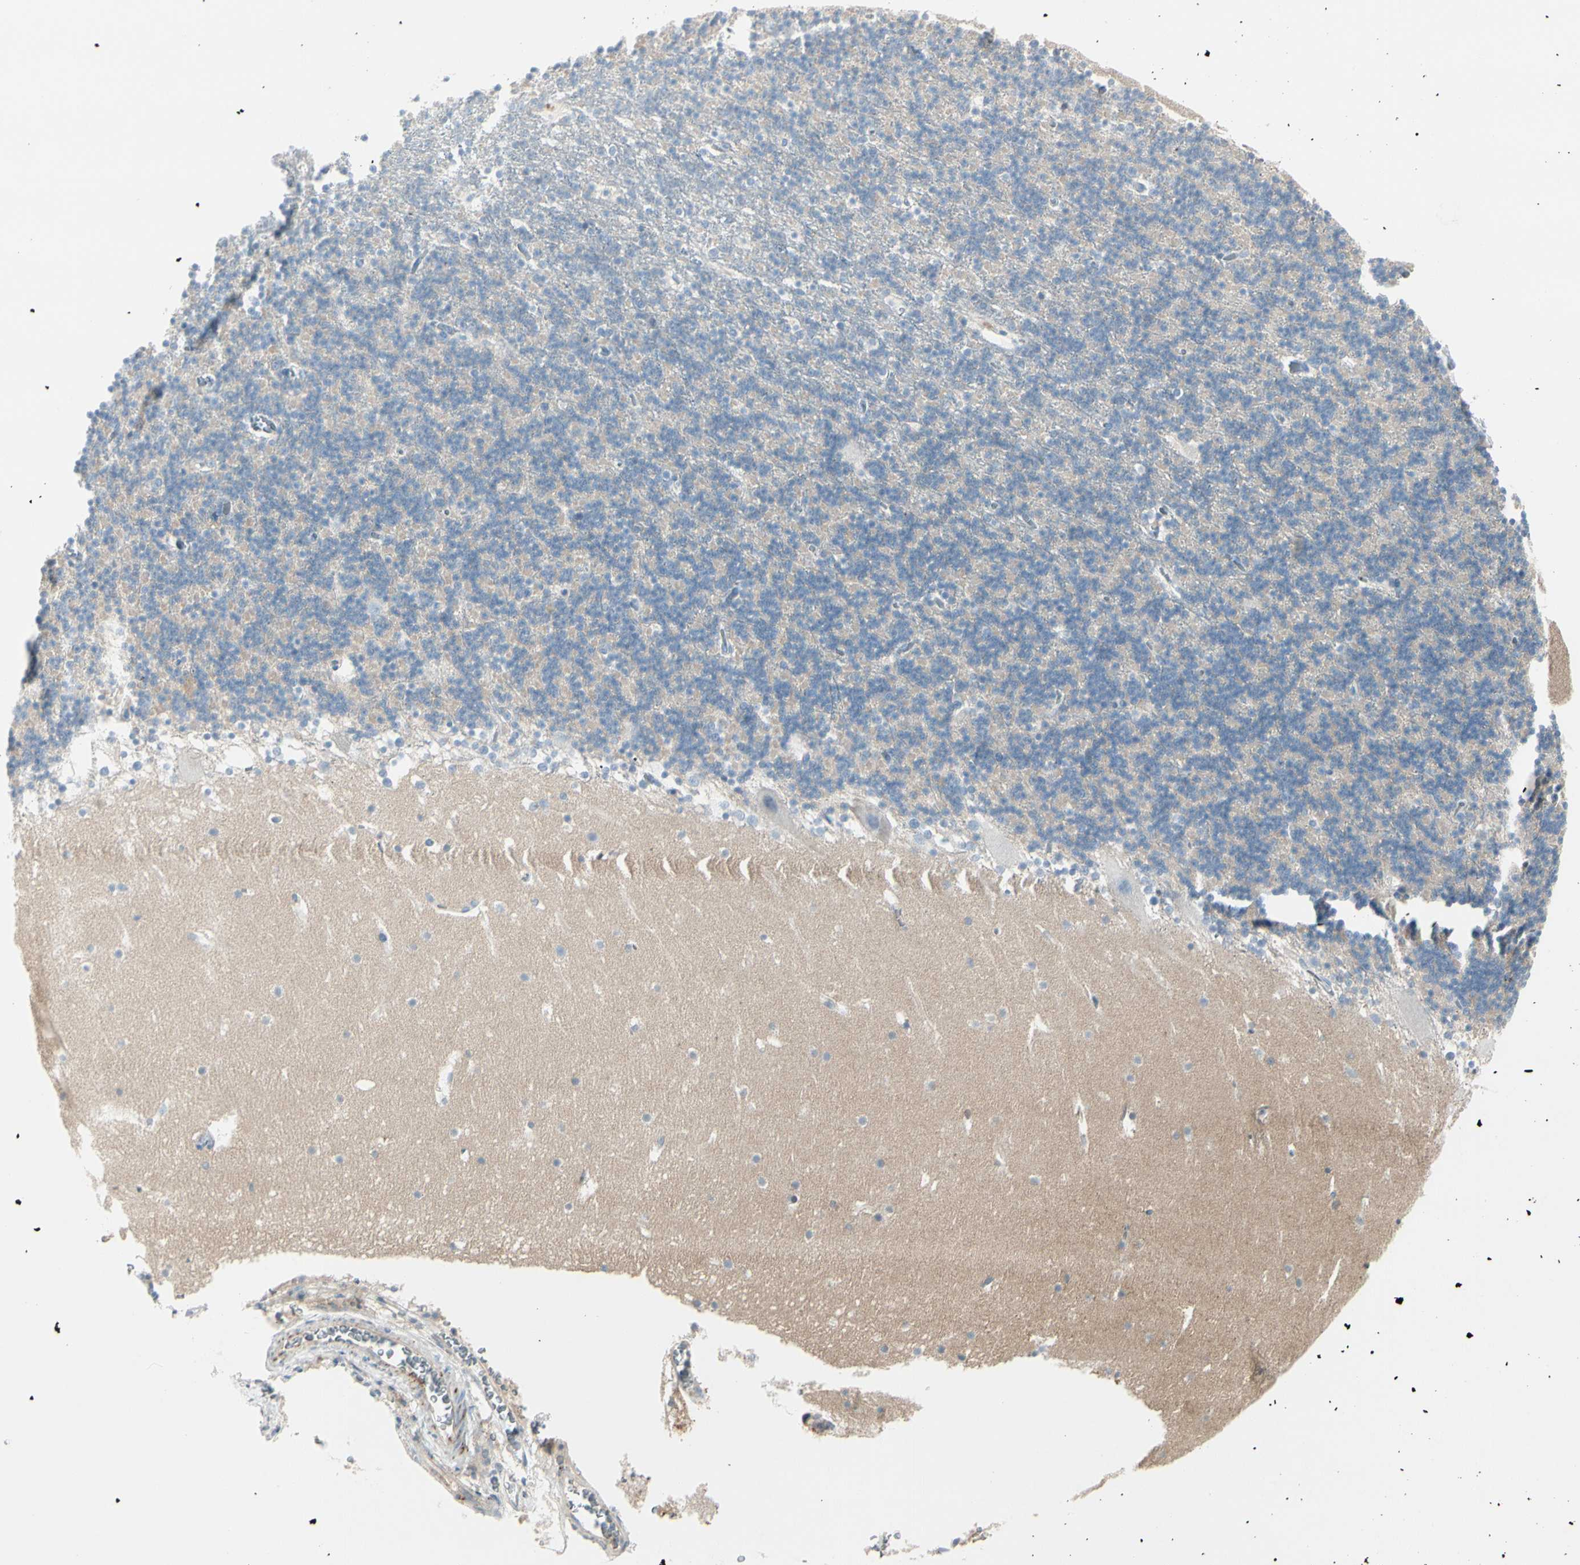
{"staining": {"intensity": "negative", "quantity": "none", "location": "none"}, "tissue": "cerebellum", "cell_type": "Cells in granular layer", "image_type": "normal", "snomed": [{"axis": "morphology", "description": "Normal tissue, NOS"}, {"axis": "topography", "description": "Cerebellum"}], "caption": "IHC of benign human cerebellum shows no staining in cells in granular layer. (Immunohistochemistry (ihc), brightfield microscopy, high magnification).", "gene": "CACNA2D1", "patient": {"sex": "male", "age": 45}}